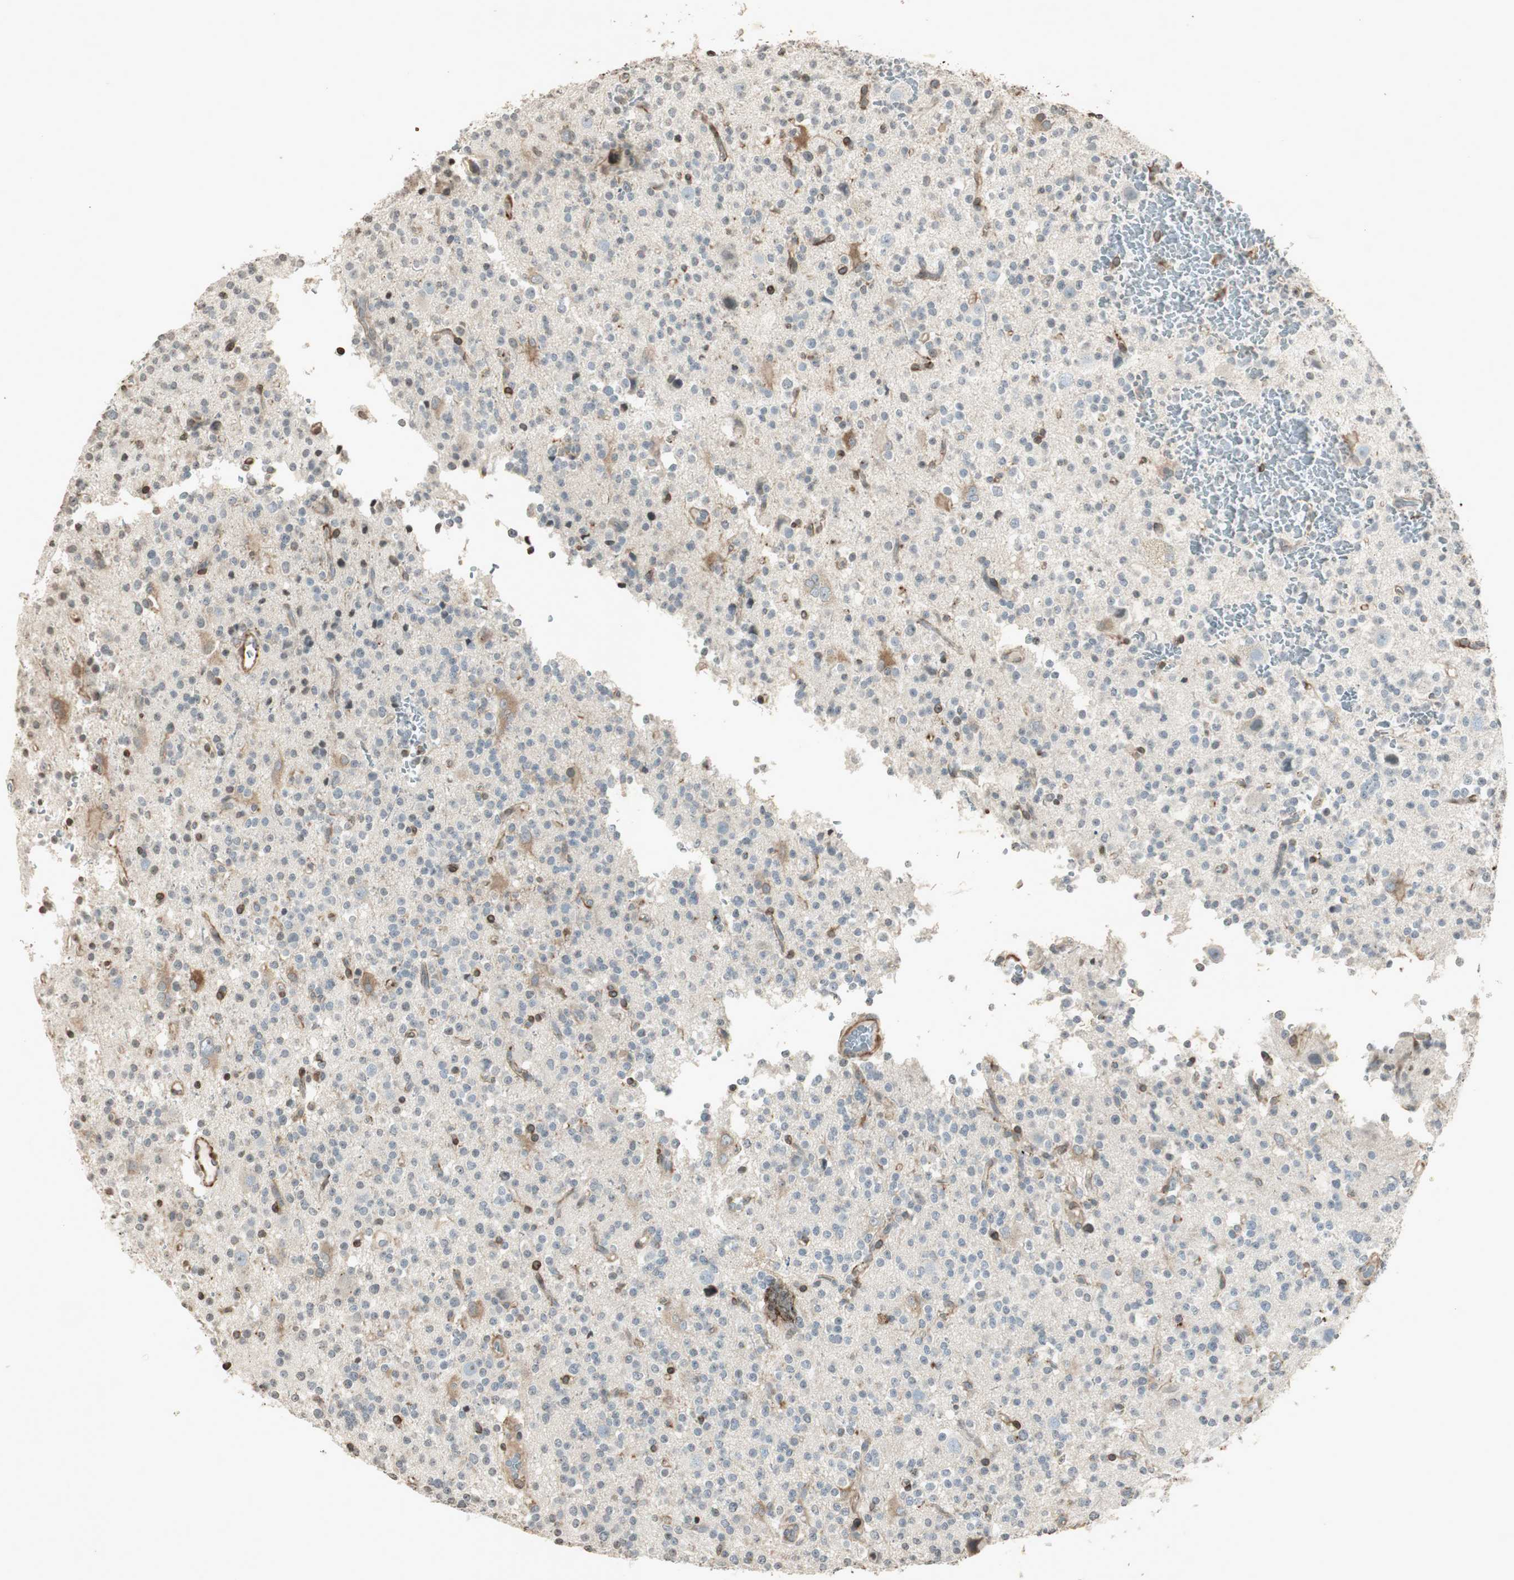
{"staining": {"intensity": "weak", "quantity": "<25%", "location": "nuclear"}, "tissue": "glioma", "cell_type": "Tumor cells", "image_type": "cancer", "snomed": [{"axis": "morphology", "description": "Glioma, malignant, High grade"}, {"axis": "topography", "description": "Brain"}], "caption": "Tumor cells show no significant protein staining in malignant glioma (high-grade). (DAB immunohistochemistry (IHC) visualized using brightfield microscopy, high magnification).", "gene": "PRKG1", "patient": {"sex": "male", "age": 47}}